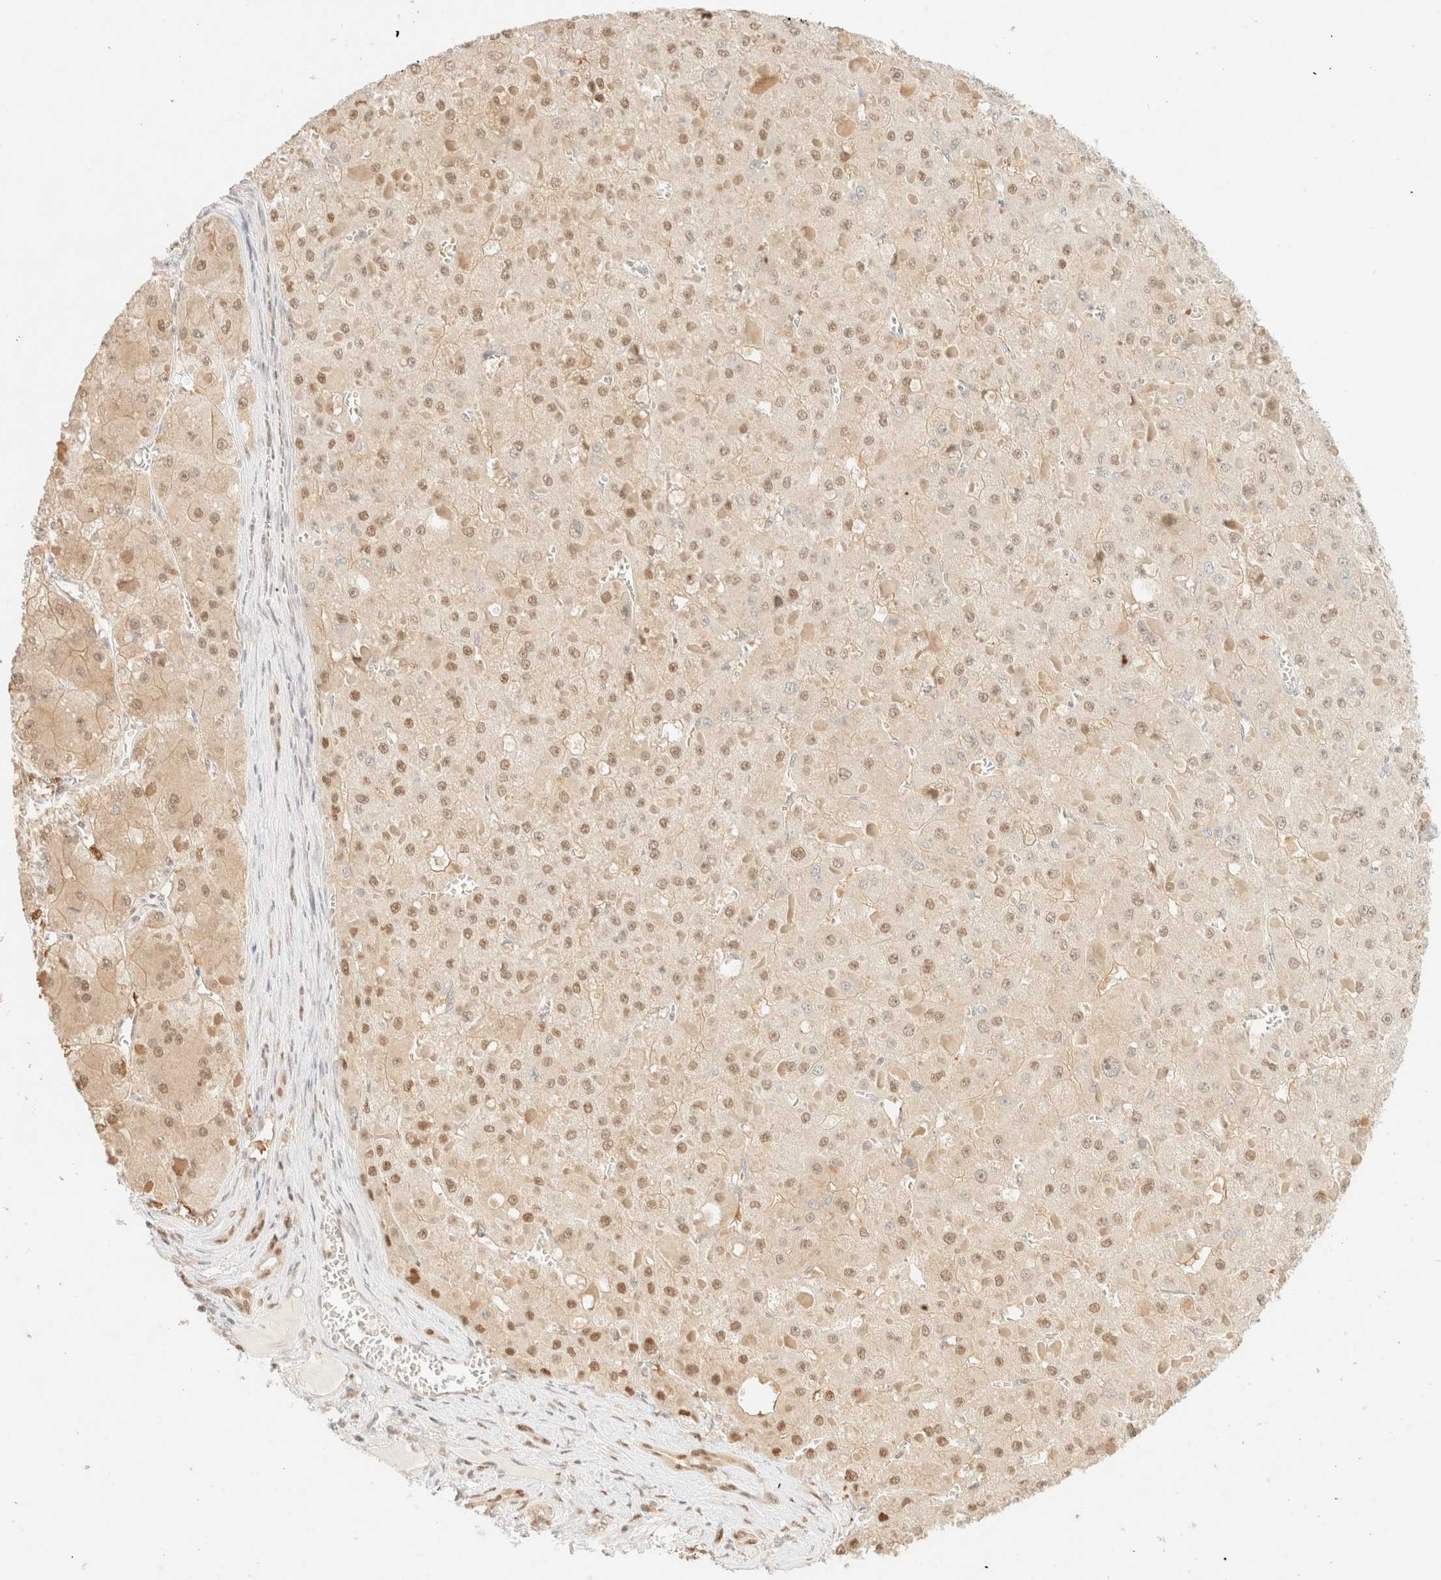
{"staining": {"intensity": "moderate", "quantity": ">75%", "location": "cytoplasmic/membranous,nuclear"}, "tissue": "liver cancer", "cell_type": "Tumor cells", "image_type": "cancer", "snomed": [{"axis": "morphology", "description": "Carcinoma, Hepatocellular, NOS"}, {"axis": "topography", "description": "Liver"}], "caption": "The immunohistochemical stain highlights moderate cytoplasmic/membranous and nuclear staining in tumor cells of liver hepatocellular carcinoma tissue.", "gene": "TSR1", "patient": {"sex": "female", "age": 73}}